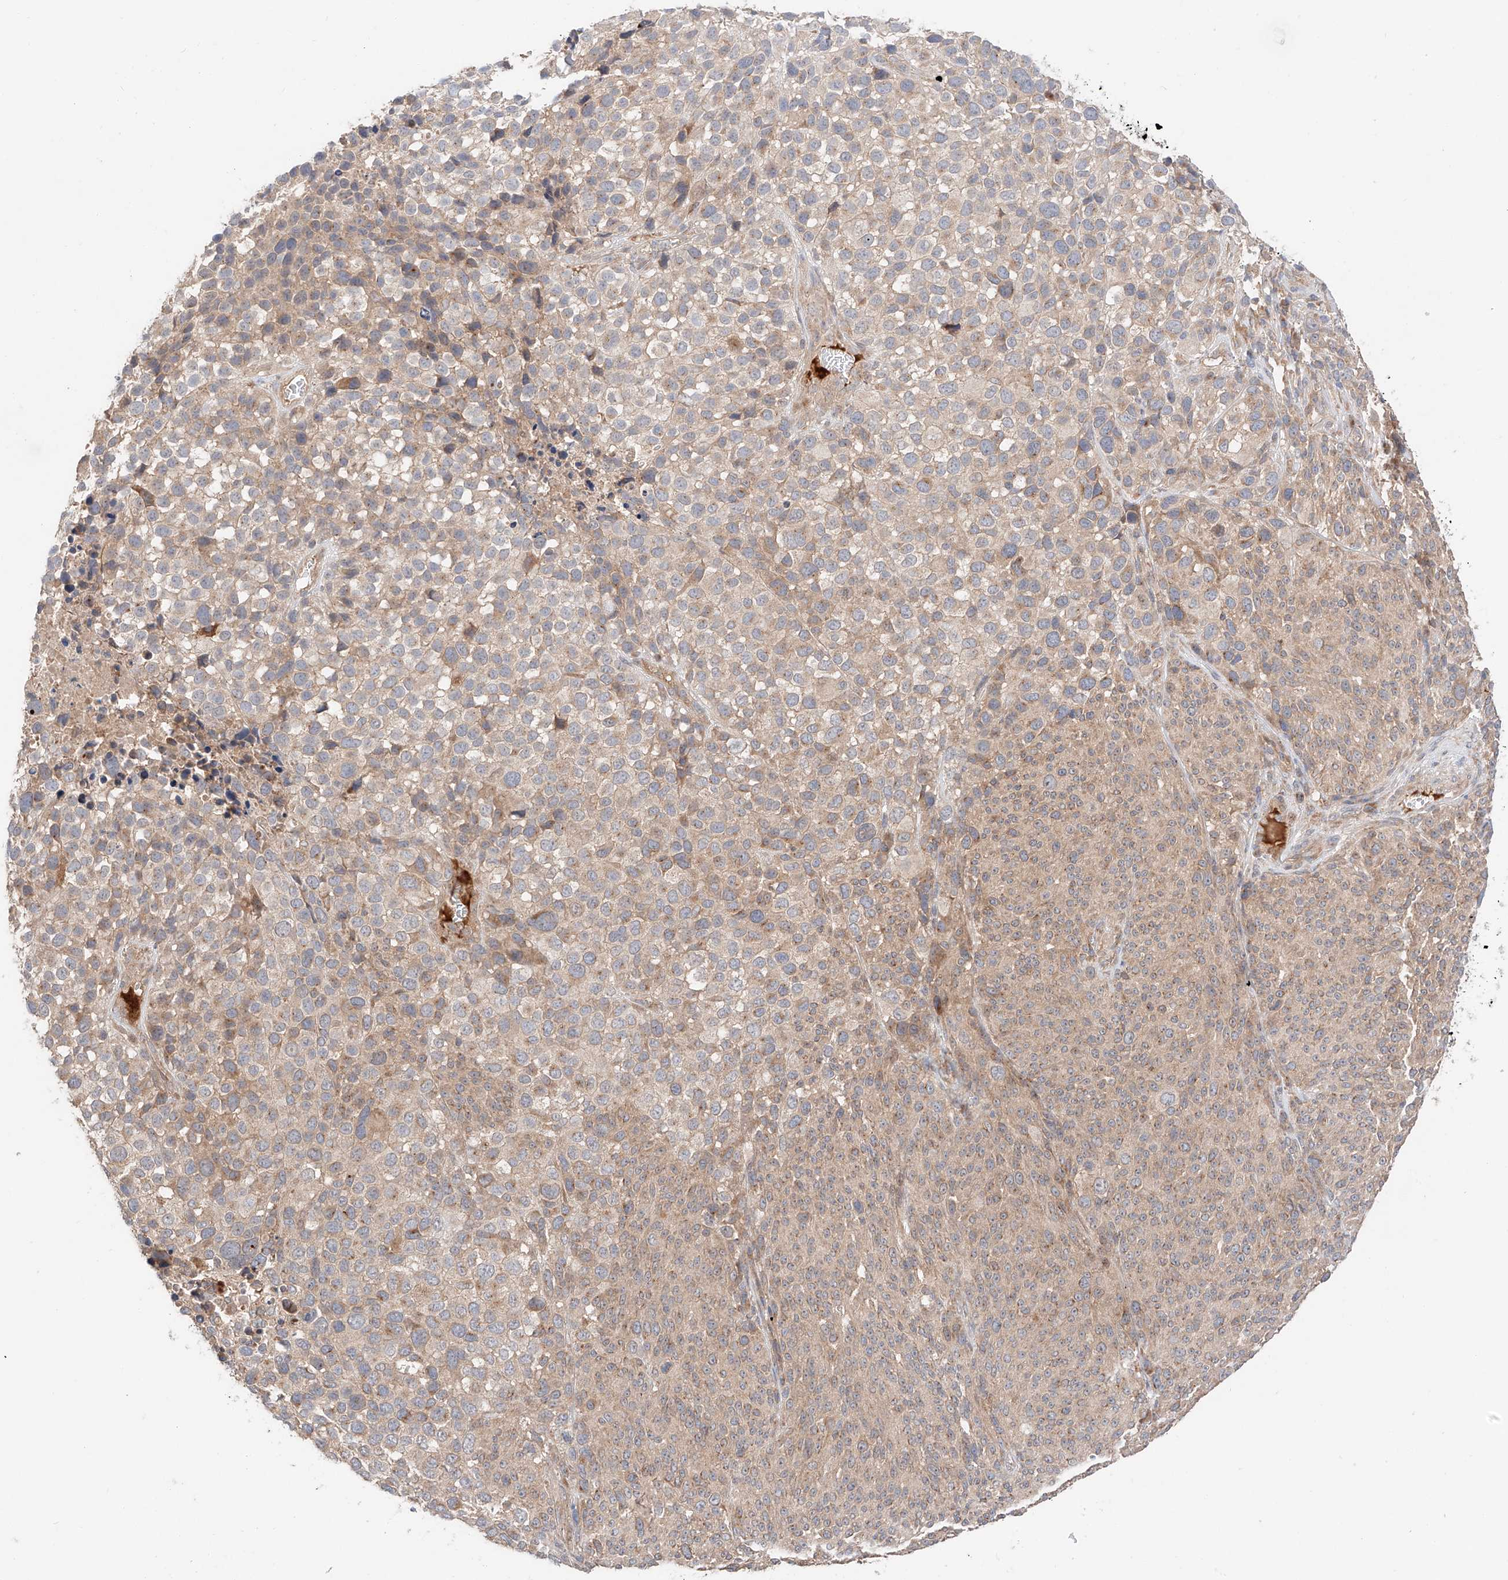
{"staining": {"intensity": "weak", "quantity": ">75%", "location": "cytoplasmic/membranous"}, "tissue": "melanoma", "cell_type": "Tumor cells", "image_type": "cancer", "snomed": [{"axis": "morphology", "description": "Malignant melanoma, NOS"}, {"axis": "topography", "description": "Skin of trunk"}], "caption": "Melanoma tissue displays weak cytoplasmic/membranous positivity in about >75% of tumor cells", "gene": "XPNPEP1", "patient": {"sex": "male", "age": 71}}